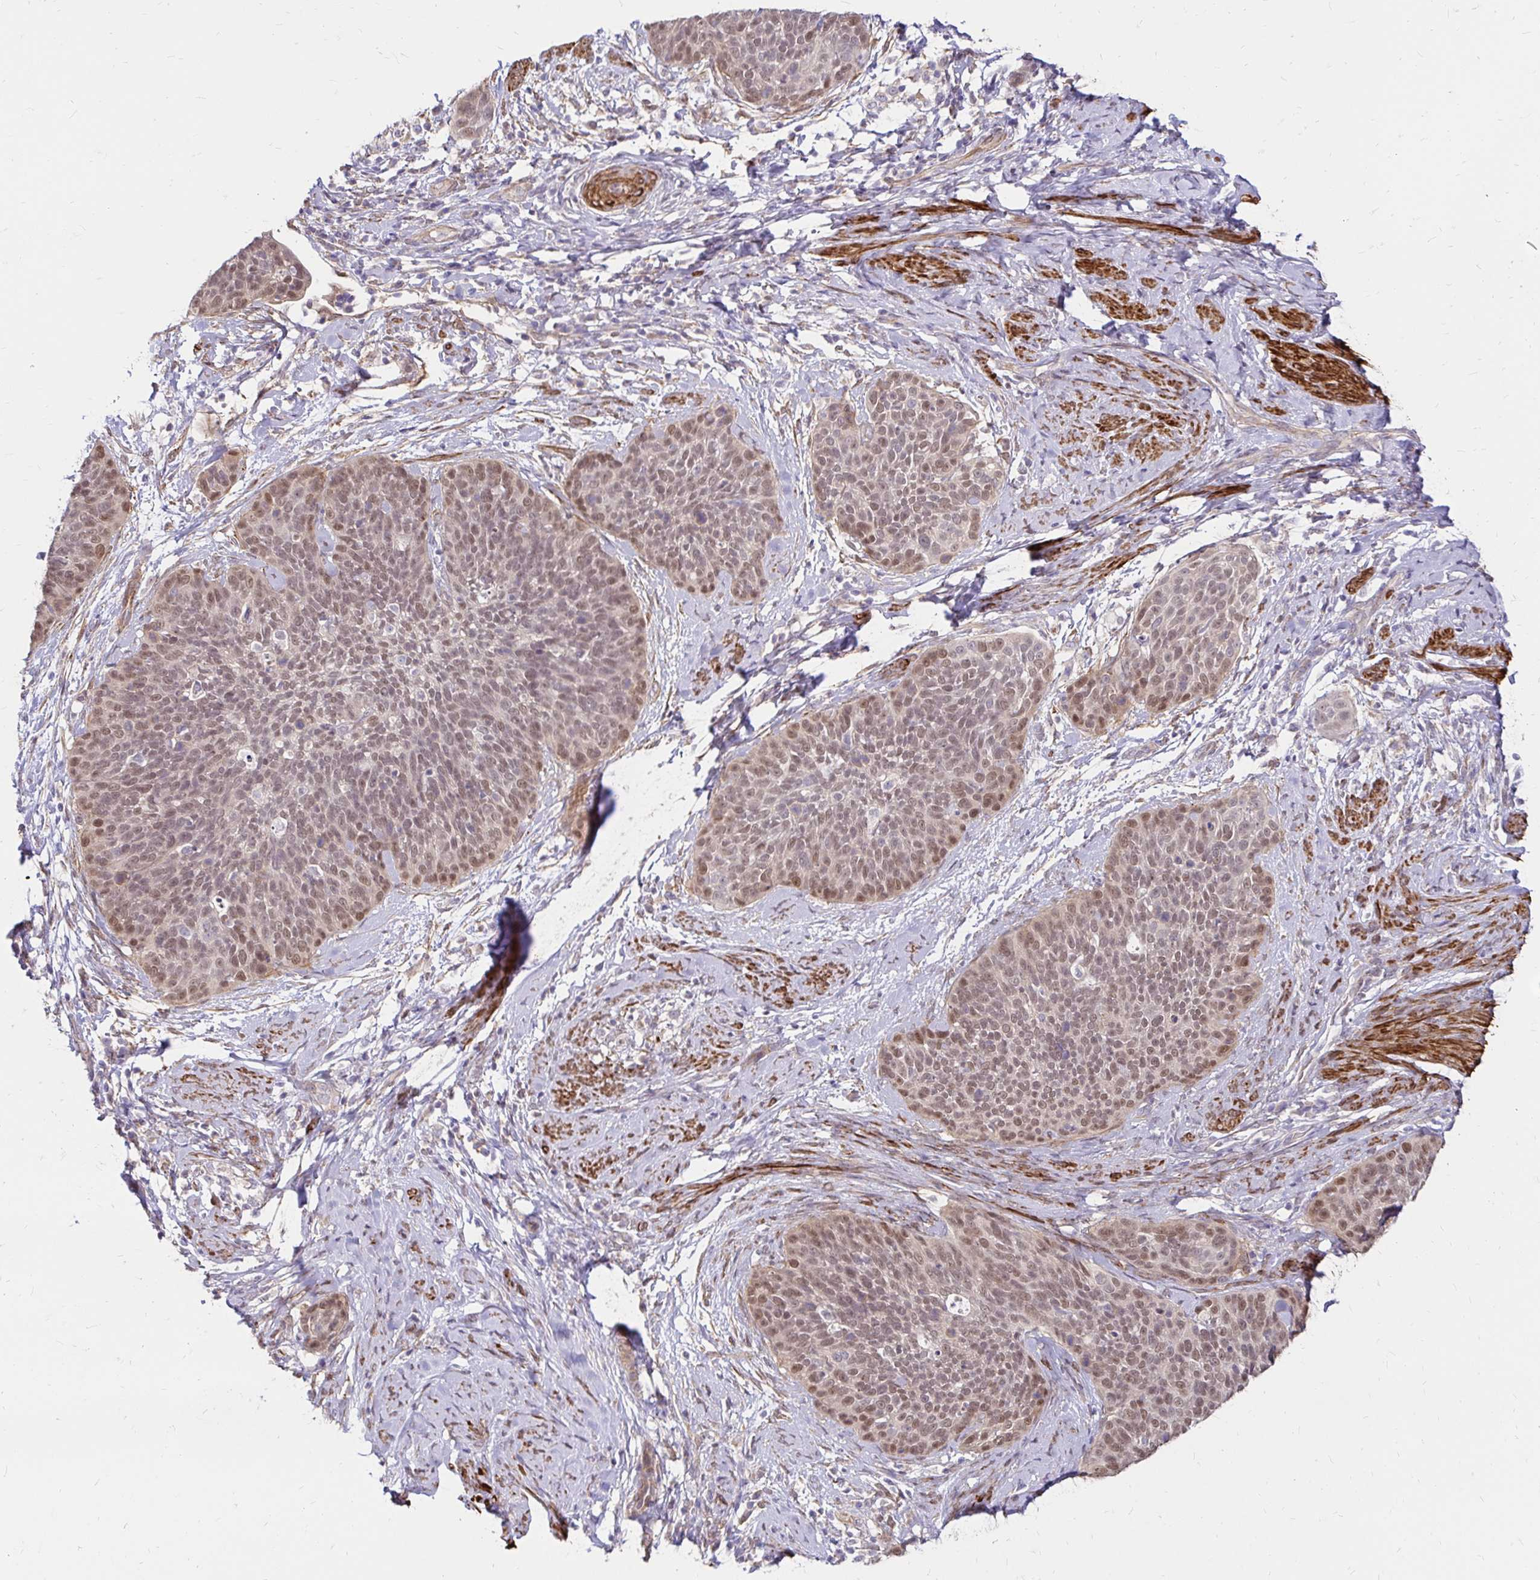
{"staining": {"intensity": "moderate", "quantity": "25%-75%", "location": "nuclear"}, "tissue": "cervical cancer", "cell_type": "Tumor cells", "image_type": "cancer", "snomed": [{"axis": "morphology", "description": "Squamous cell carcinoma, NOS"}, {"axis": "topography", "description": "Cervix"}], "caption": "Protein staining exhibits moderate nuclear positivity in approximately 25%-75% of tumor cells in cervical squamous cell carcinoma.", "gene": "YAP1", "patient": {"sex": "female", "age": 69}}